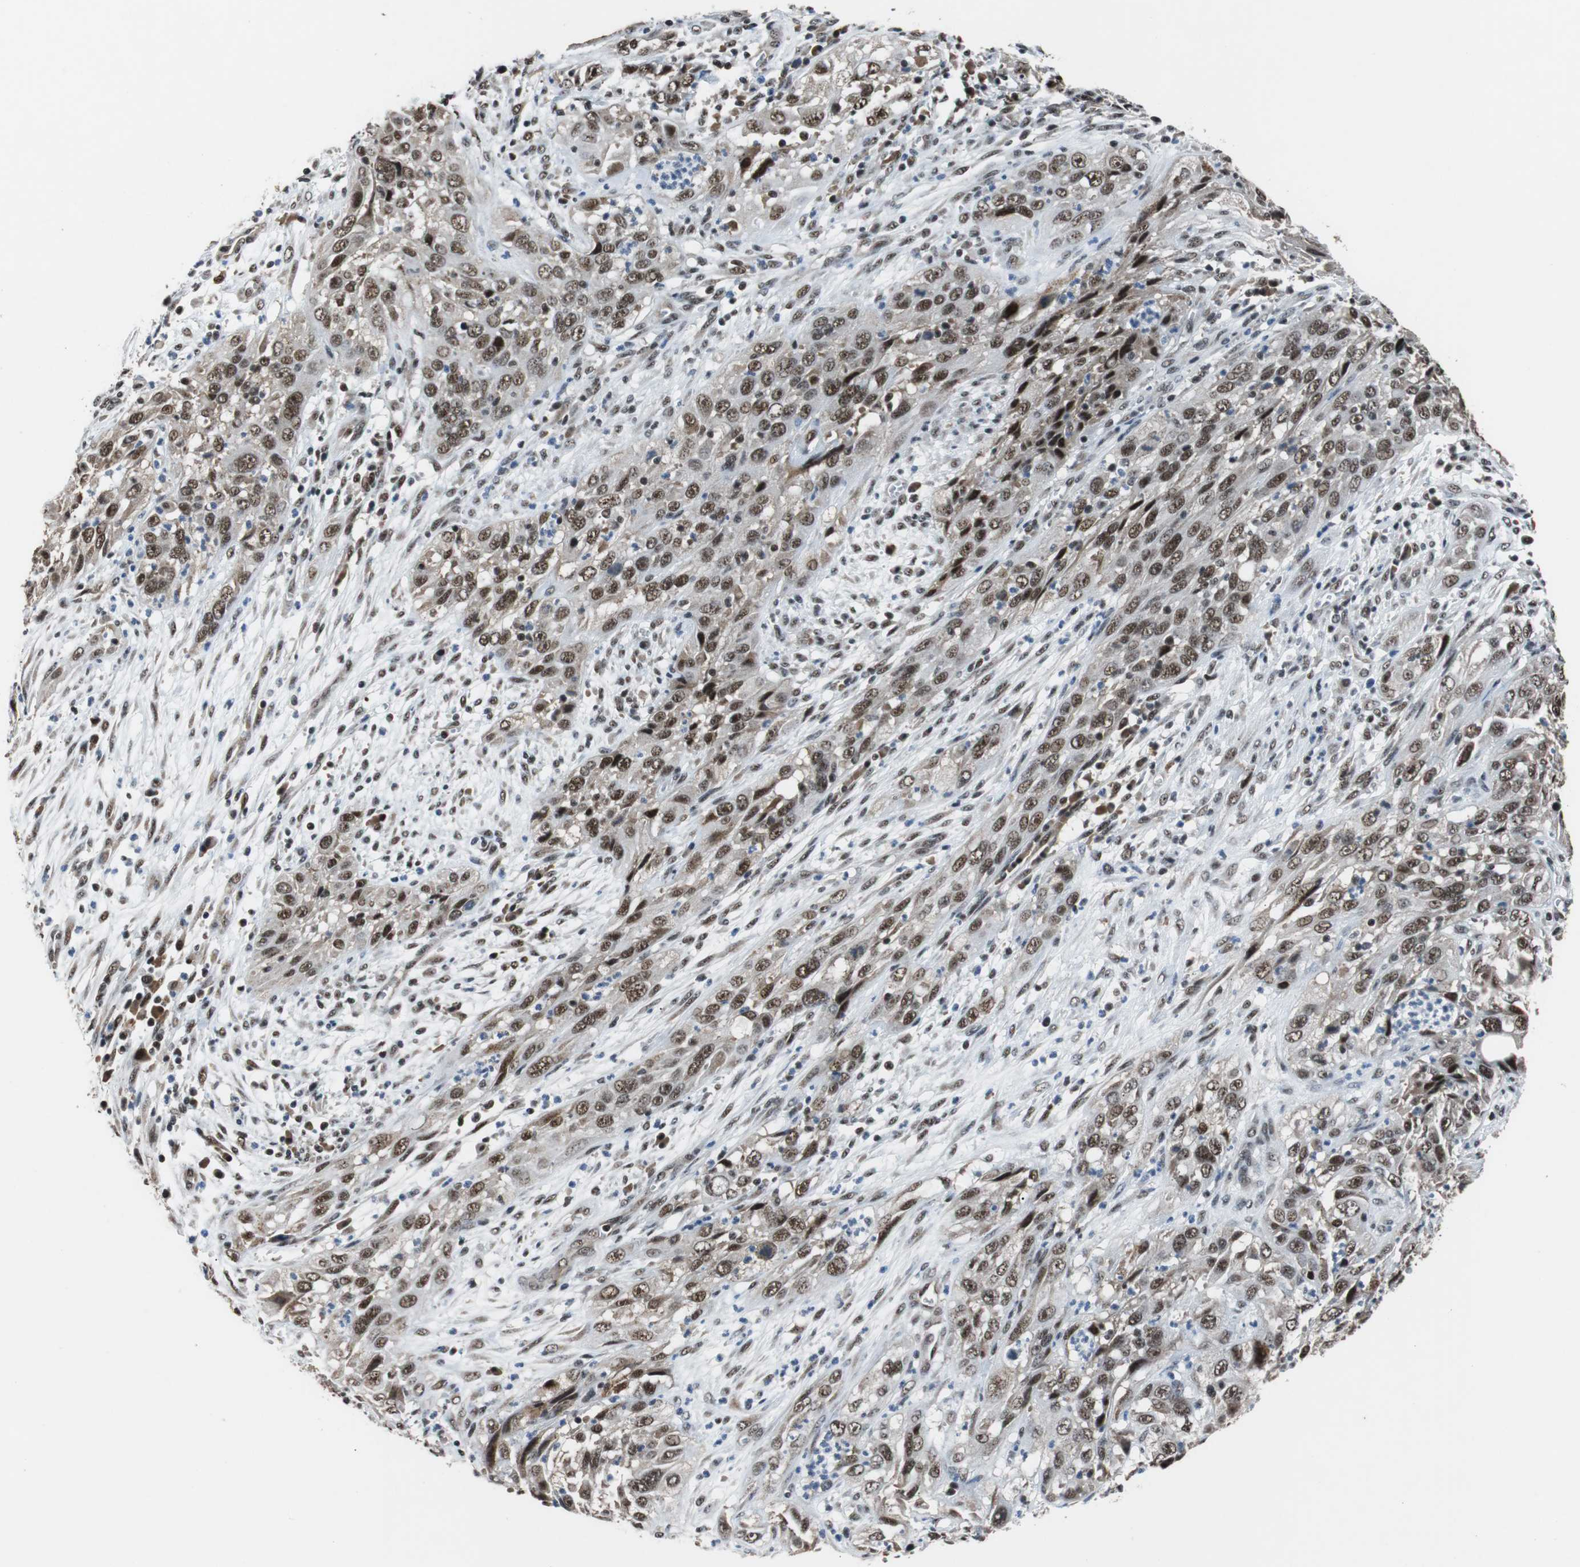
{"staining": {"intensity": "moderate", "quantity": "25%-75%", "location": "nuclear"}, "tissue": "cervical cancer", "cell_type": "Tumor cells", "image_type": "cancer", "snomed": [{"axis": "morphology", "description": "Squamous cell carcinoma, NOS"}, {"axis": "topography", "description": "Cervix"}], "caption": "The micrograph reveals staining of cervical squamous cell carcinoma, revealing moderate nuclear protein positivity (brown color) within tumor cells.", "gene": "USP28", "patient": {"sex": "female", "age": 32}}